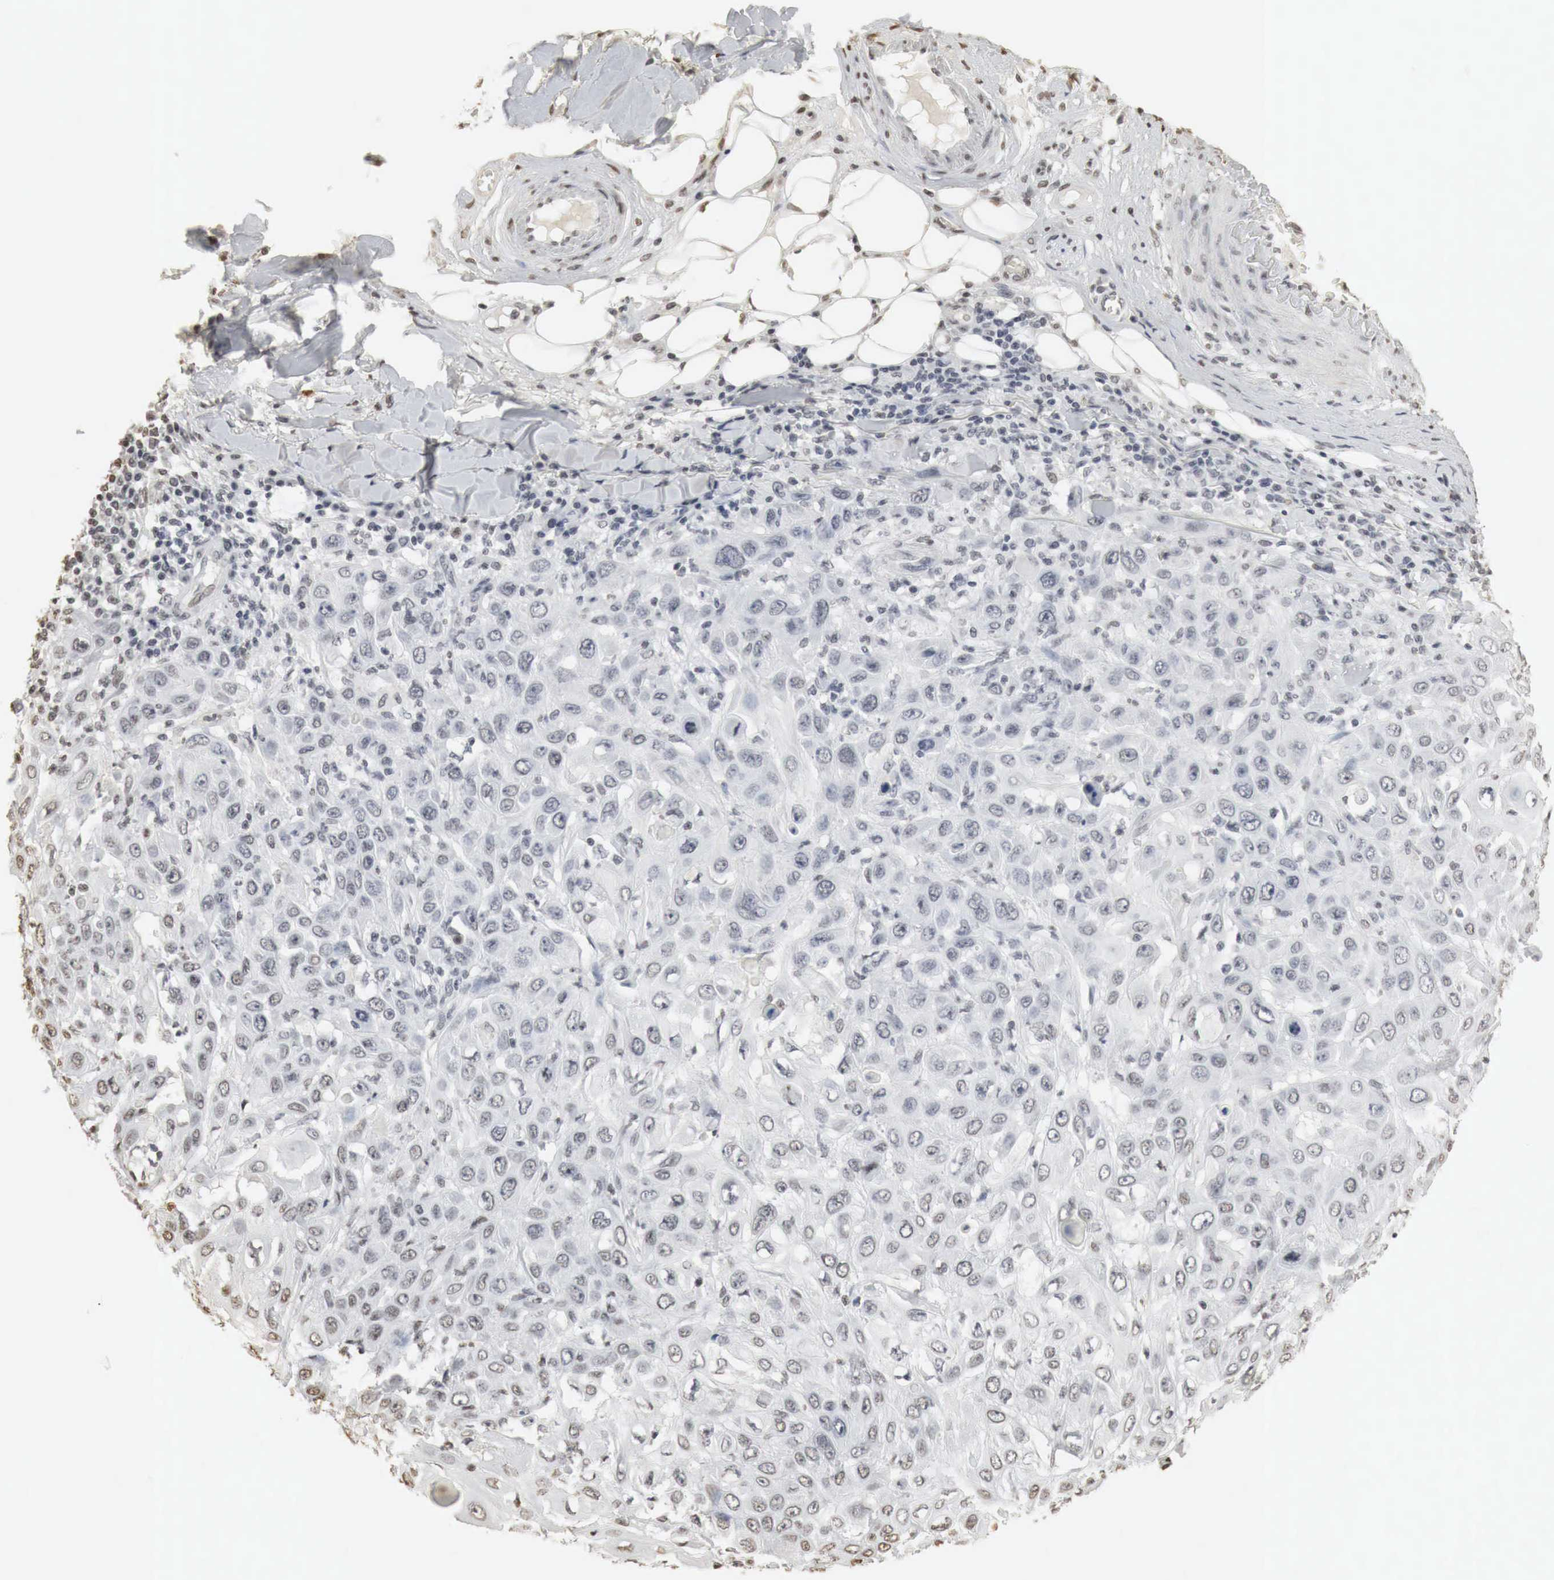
{"staining": {"intensity": "weak", "quantity": "<25%", "location": "nuclear"}, "tissue": "skin cancer", "cell_type": "Tumor cells", "image_type": "cancer", "snomed": [{"axis": "morphology", "description": "Squamous cell carcinoma, NOS"}, {"axis": "topography", "description": "Skin"}], "caption": "Tumor cells show no significant protein staining in skin cancer (squamous cell carcinoma).", "gene": "ERBB4", "patient": {"sex": "male", "age": 84}}